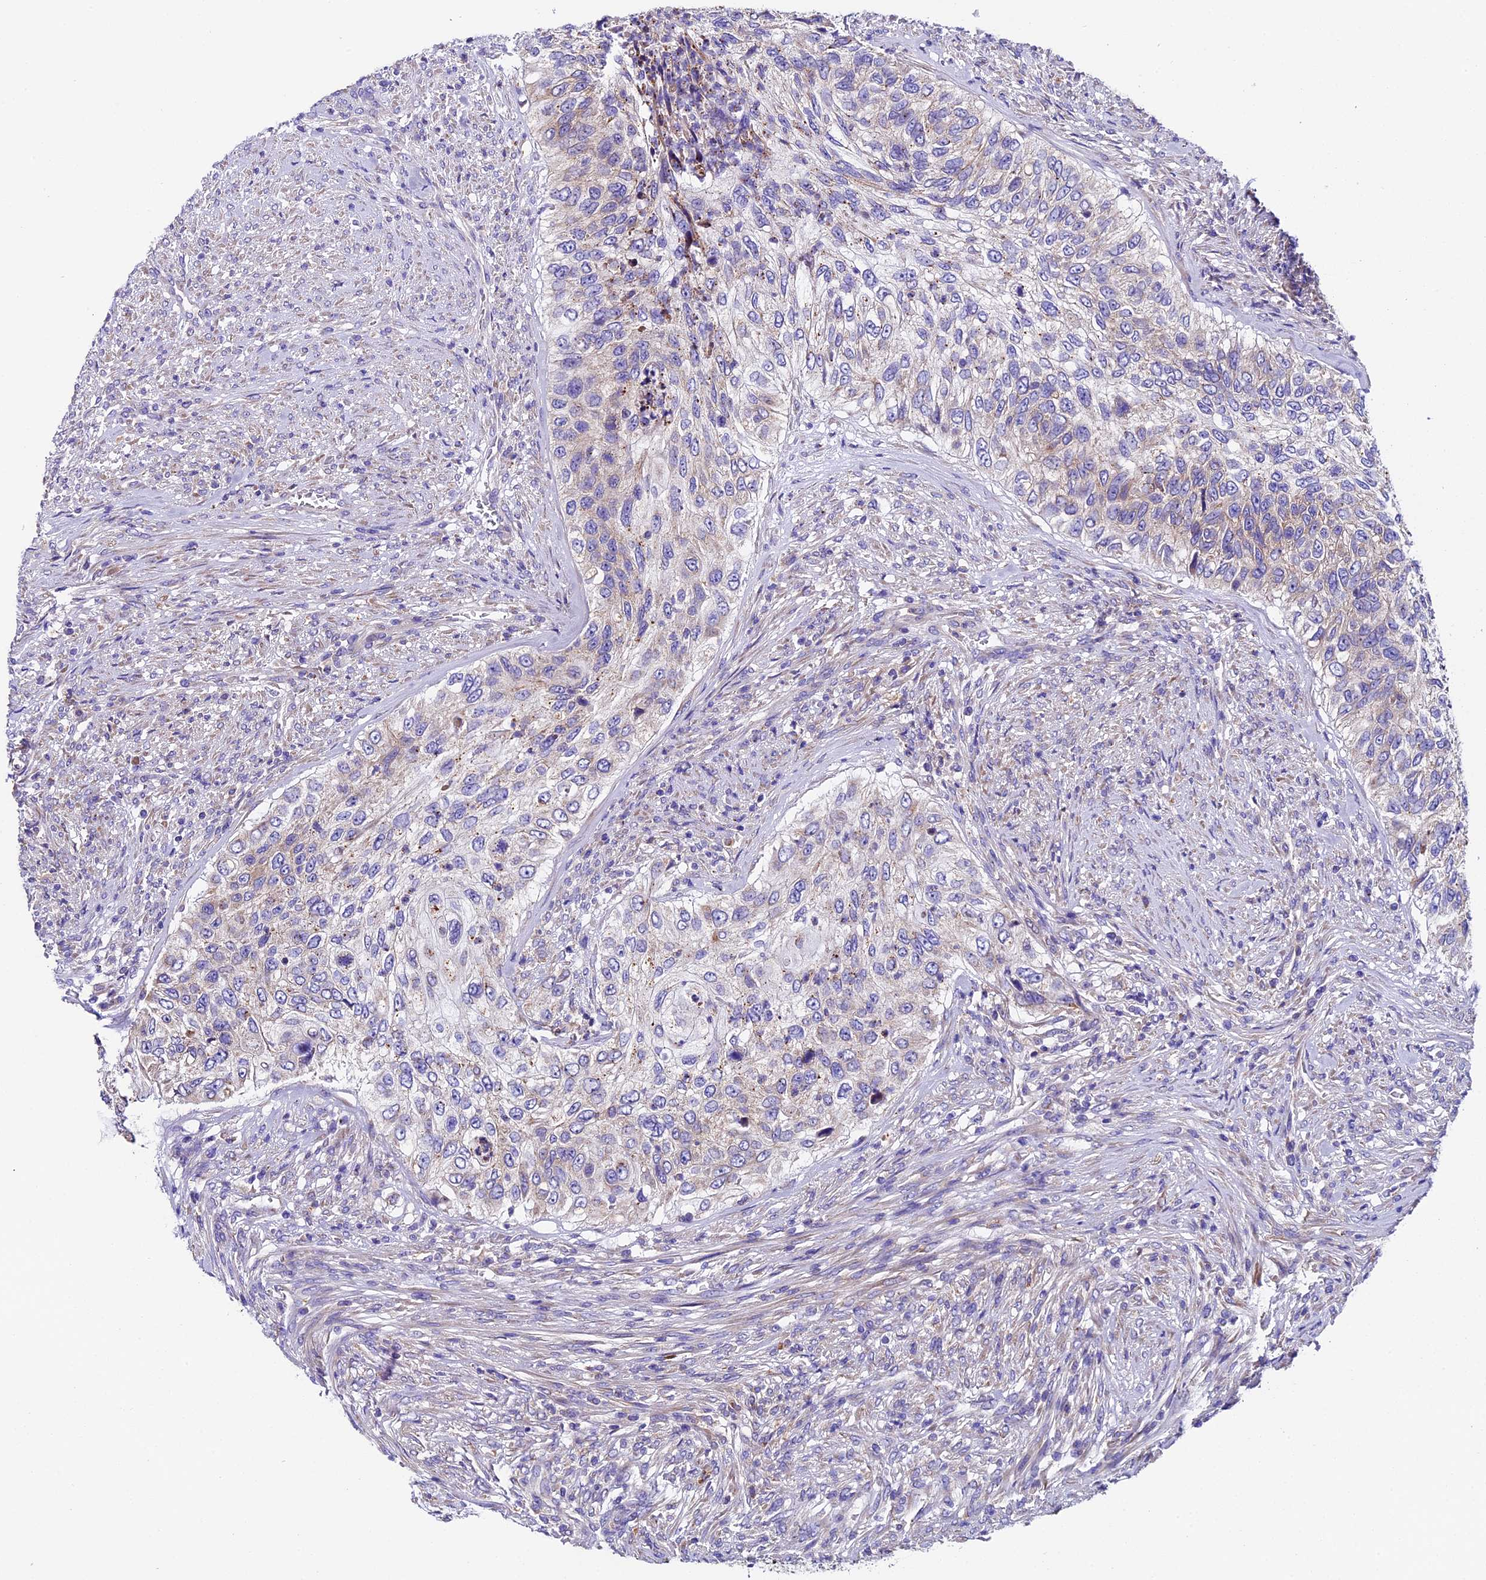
{"staining": {"intensity": "weak", "quantity": "<25%", "location": "cytoplasmic/membranous"}, "tissue": "urothelial cancer", "cell_type": "Tumor cells", "image_type": "cancer", "snomed": [{"axis": "morphology", "description": "Urothelial carcinoma, High grade"}, {"axis": "topography", "description": "Urinary bladder"}], "caption": "High-grade urothelial carcinoma was stained to show a protein in brown. There is no significant expression in tumor cells.", "gene": "COMTD1", "patient": {"sex": "female", "age": 60}}